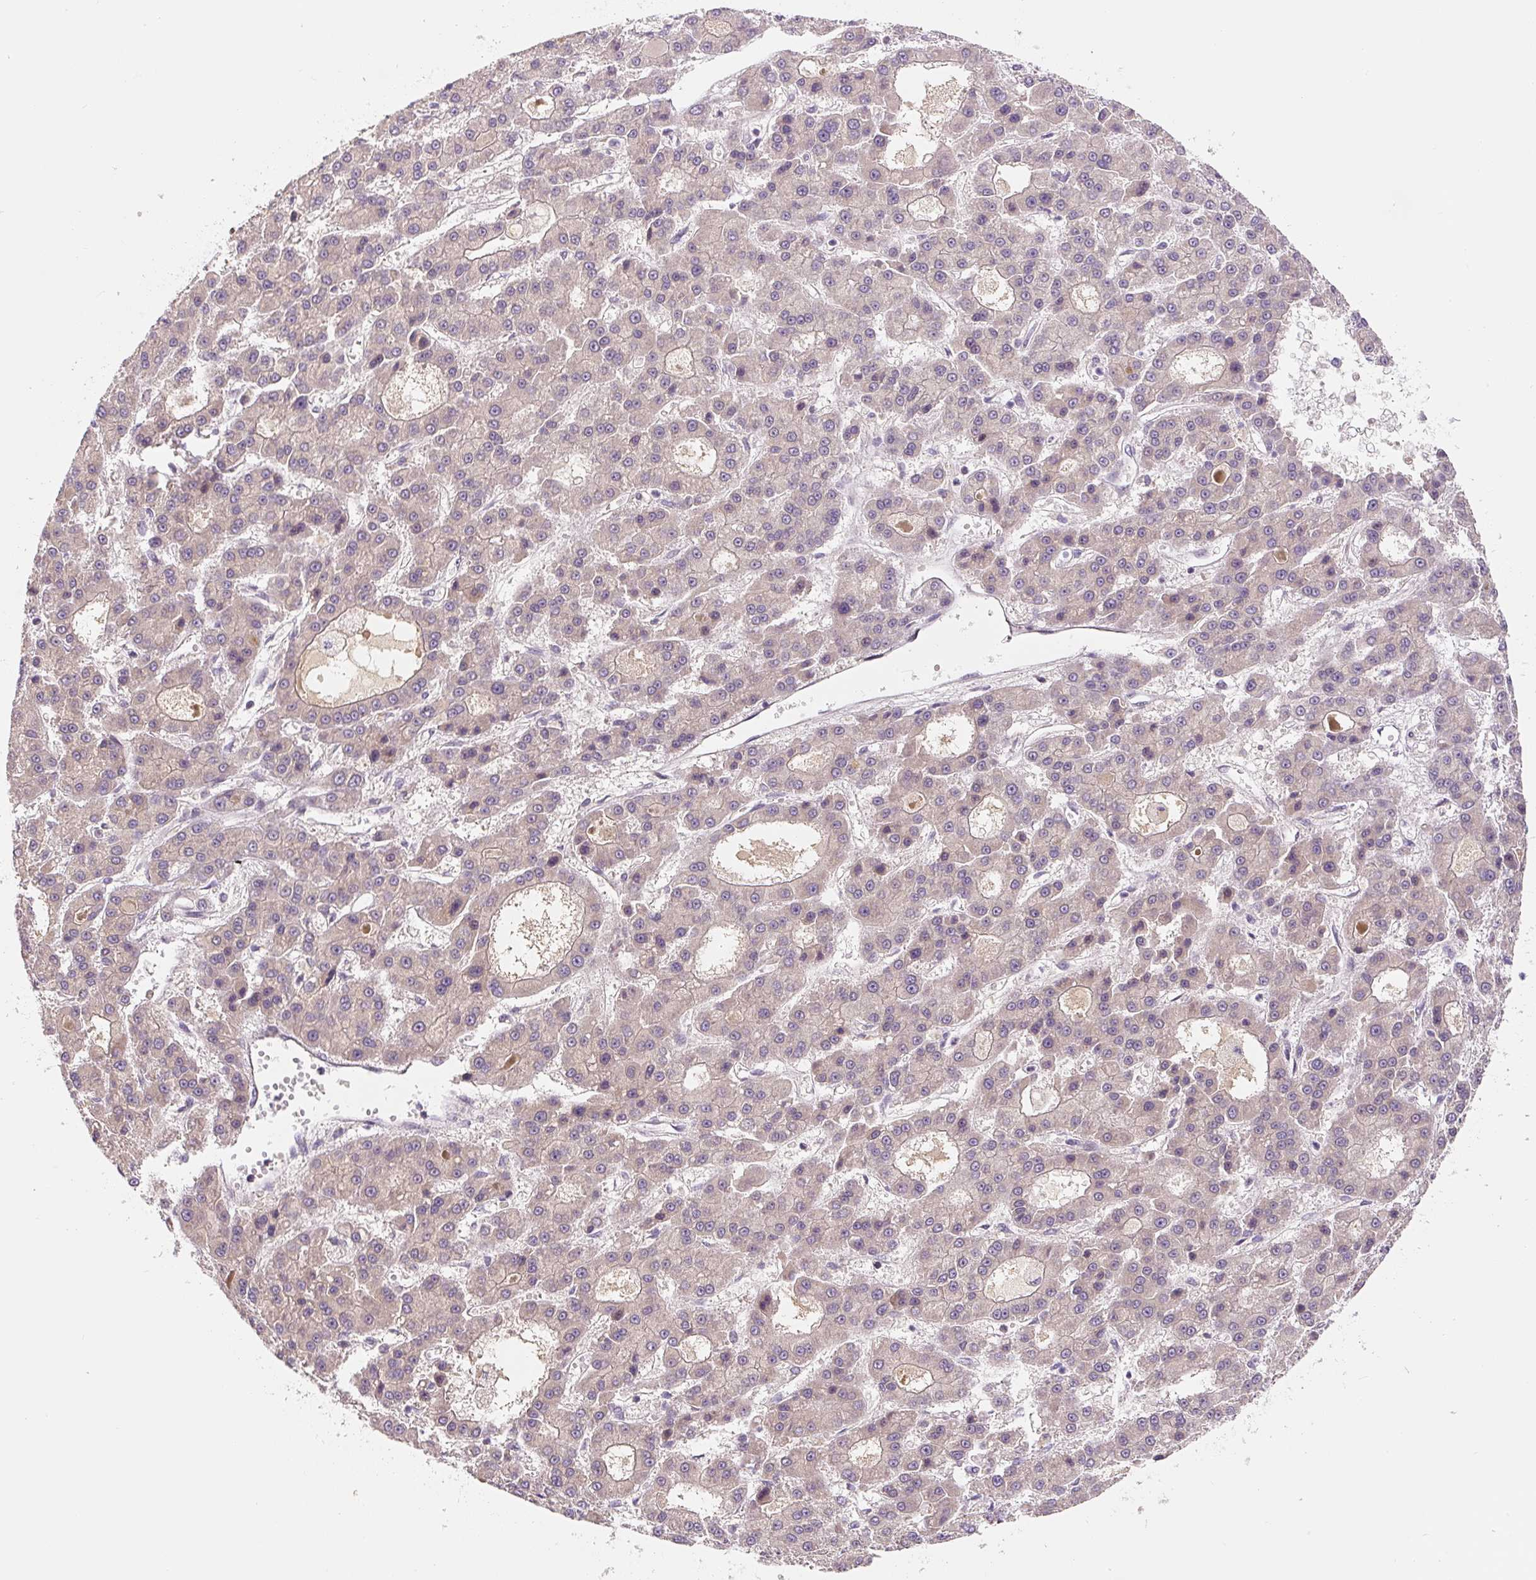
{"staining": {"intensity": "weak", "quantity": "25%-75%", "location": "cytoplasmic/membranous"}, "tissue": "liver cancer", "cell_type": "Tumor cells", "image_type": "cancer", "snomed": [{"axis": "morphology", "description": "Carcinoma, Hepatocellular, NOS"}, {"axis": "topography", "description": "Liver"}], "caption": "Immunohistochemical staining of liver cancer (hepatocellular carcinoma) reveals low levels of weak cytoplasmic/membranous protein staining in about 25%-75% of tumor cells.", "gene": "PWWP3B", "patient": {"sex": "male", "age": 70}}